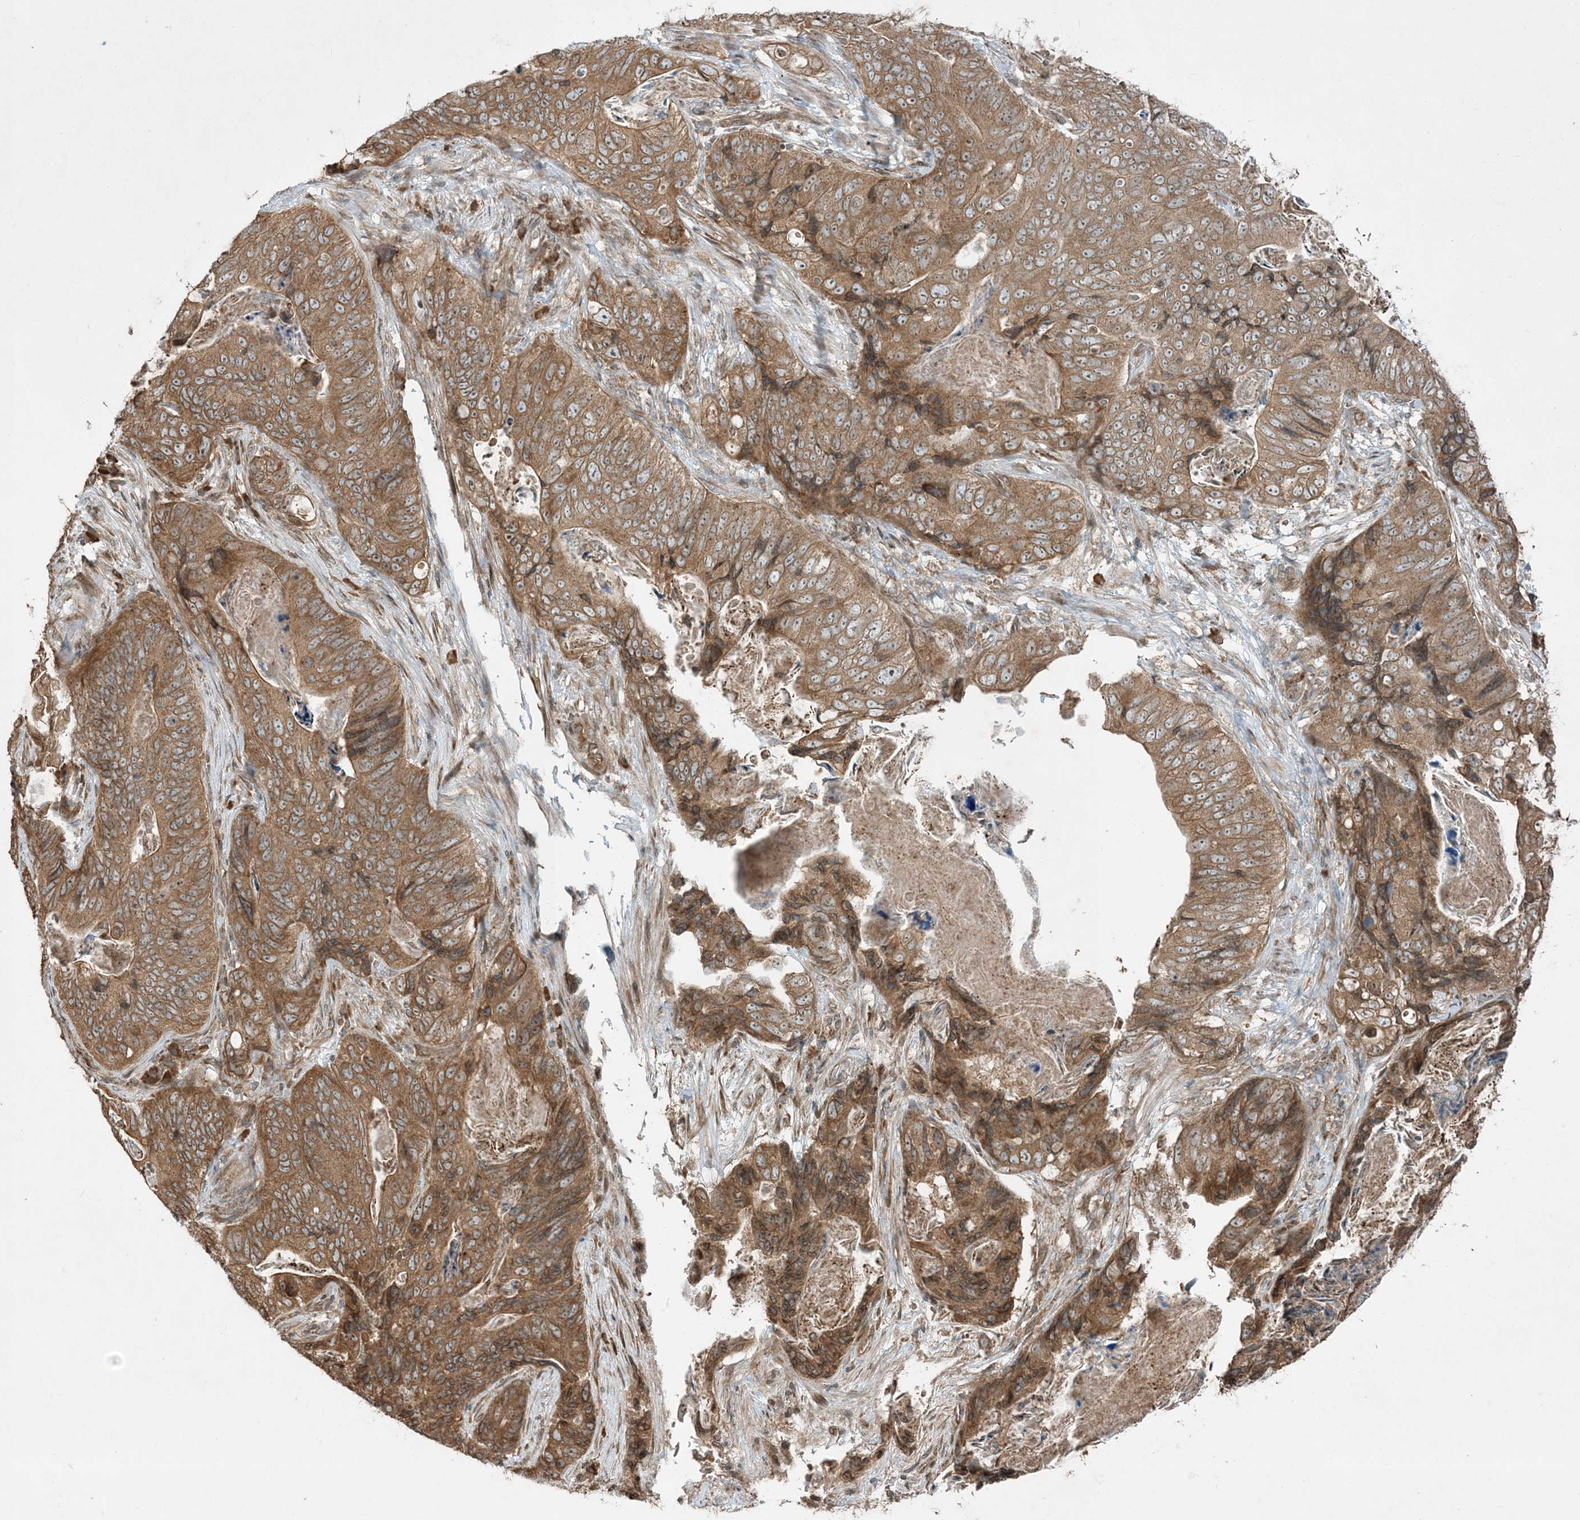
{"staining": {"intensity": "moderate", "quantity": ">75%", "location": "cytoplasmic/membranous"}, "tissue": "stomach cancer", "cell_type": "Tumor cells", "image_type": "cancer", "snomed": [{"axis": "morphology", "description": "Normal tissue, NOS"}, {"axis": "morphology", "description": "Adenocarcinoma, NOS"}, {"axis": "topography", "description": "Stomach"}], "caption": "Tumor cells demonstrate medium levels of moderate cytoplasmic/membranous staining in about >75% of cells in adenocarcinoma (stomach). (Brightfield microscopy of DAB IHC at high magnification).", "gene": "COMMD8", "patient": {"sex": "female", "age": 89}}